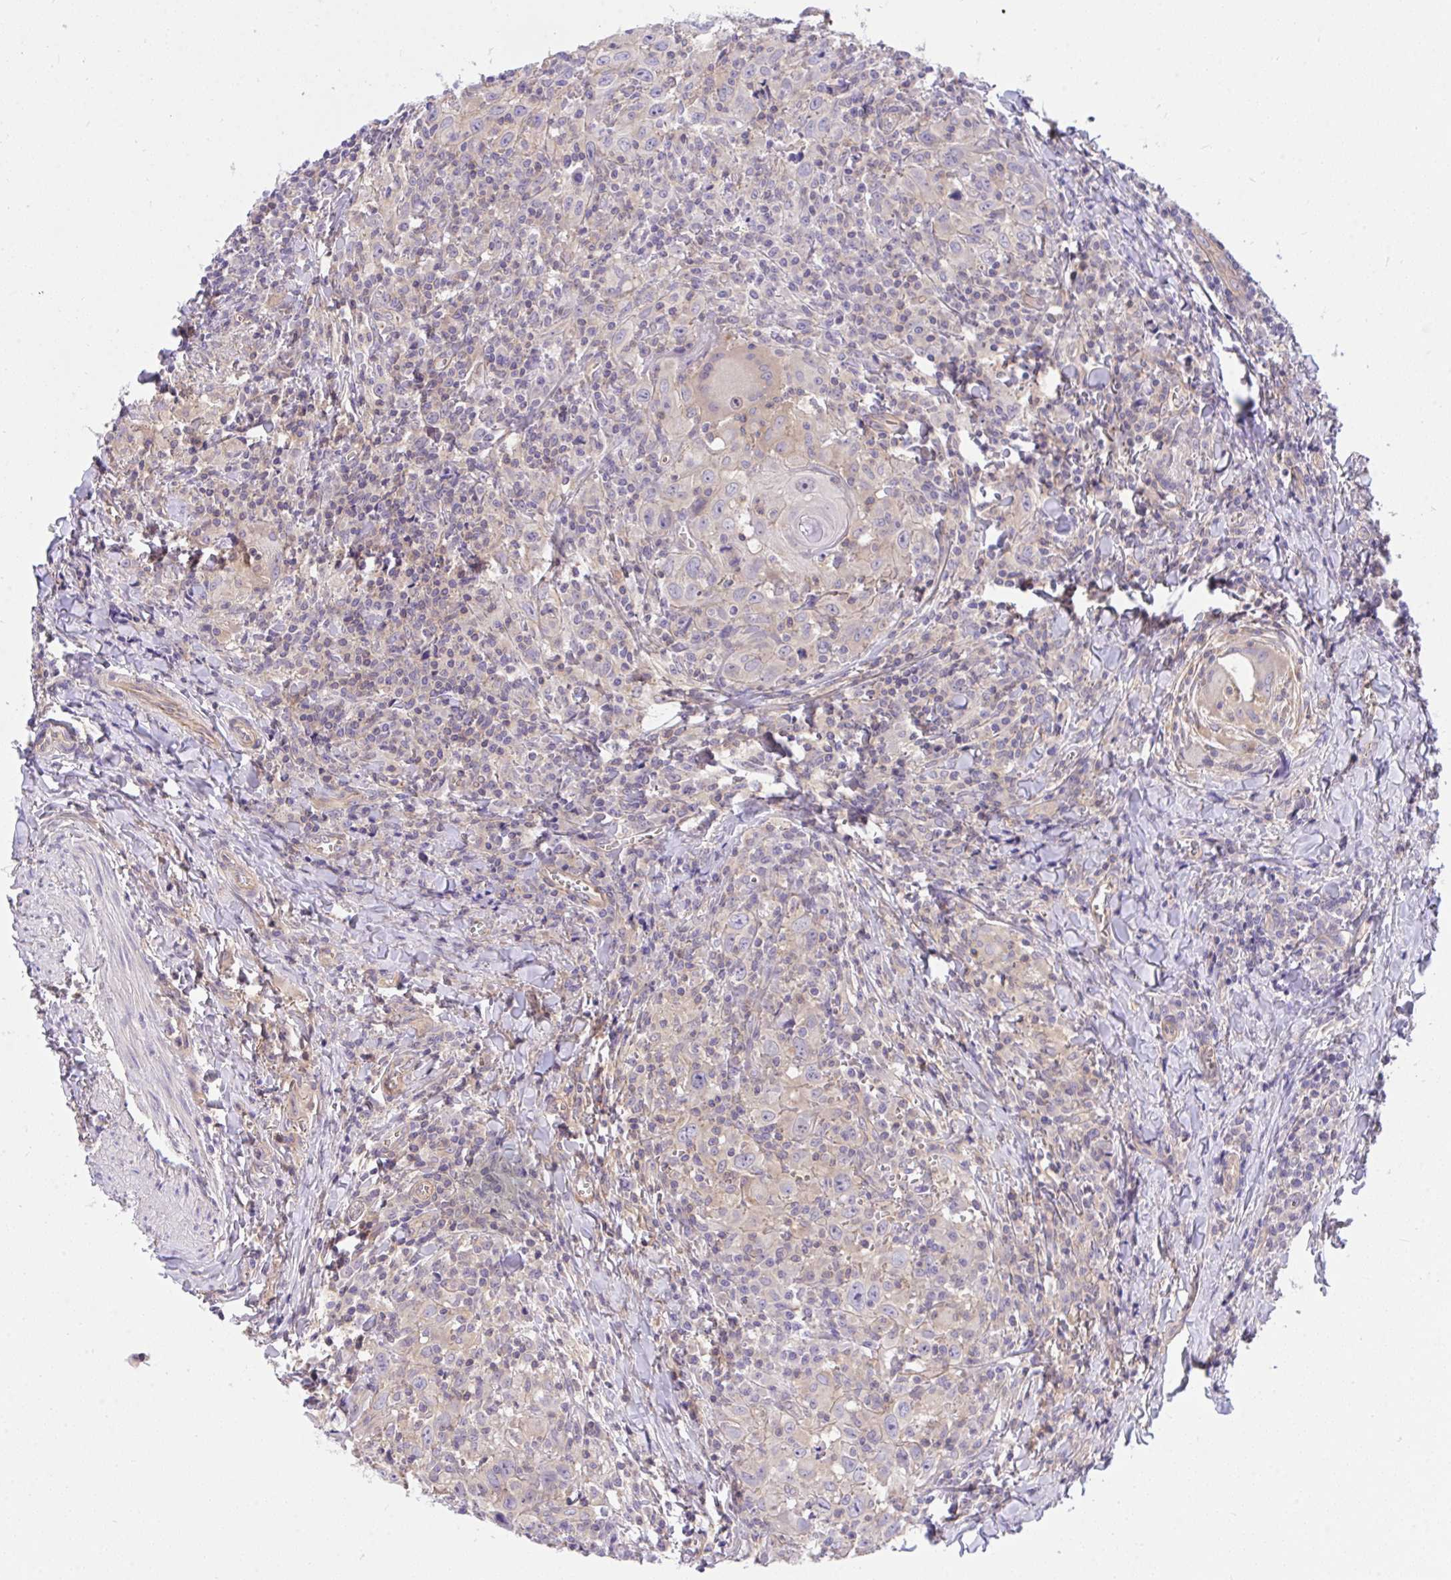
{"staining": {"intensity": "weak", "quantity": "<25%", "location": "cytoplasmic/membranous"}, "tissue": "head and neck cancer", "cell_type": "Tumor cells", "image_type": "cancer", "snomed": [{"axis": "morphology", "description": "Squamous cell carcinoma, NOS"}, {"axis": "topography", "description": "Head-Neck"}], "caption": "High magnification brightfield microscopy of head and neck squamous cell carcinoma stained with DAB (3,3'-diaminobenzidine) (brown) and counterstained with hematoxylin (blue): tumor cells show no significant expression. The staining is performed using DAB brown chromogen with nuclei counter-stained in using hematoxylin.", "gene": "TLN2", "patient": {"sex": "female", "age": 95}}